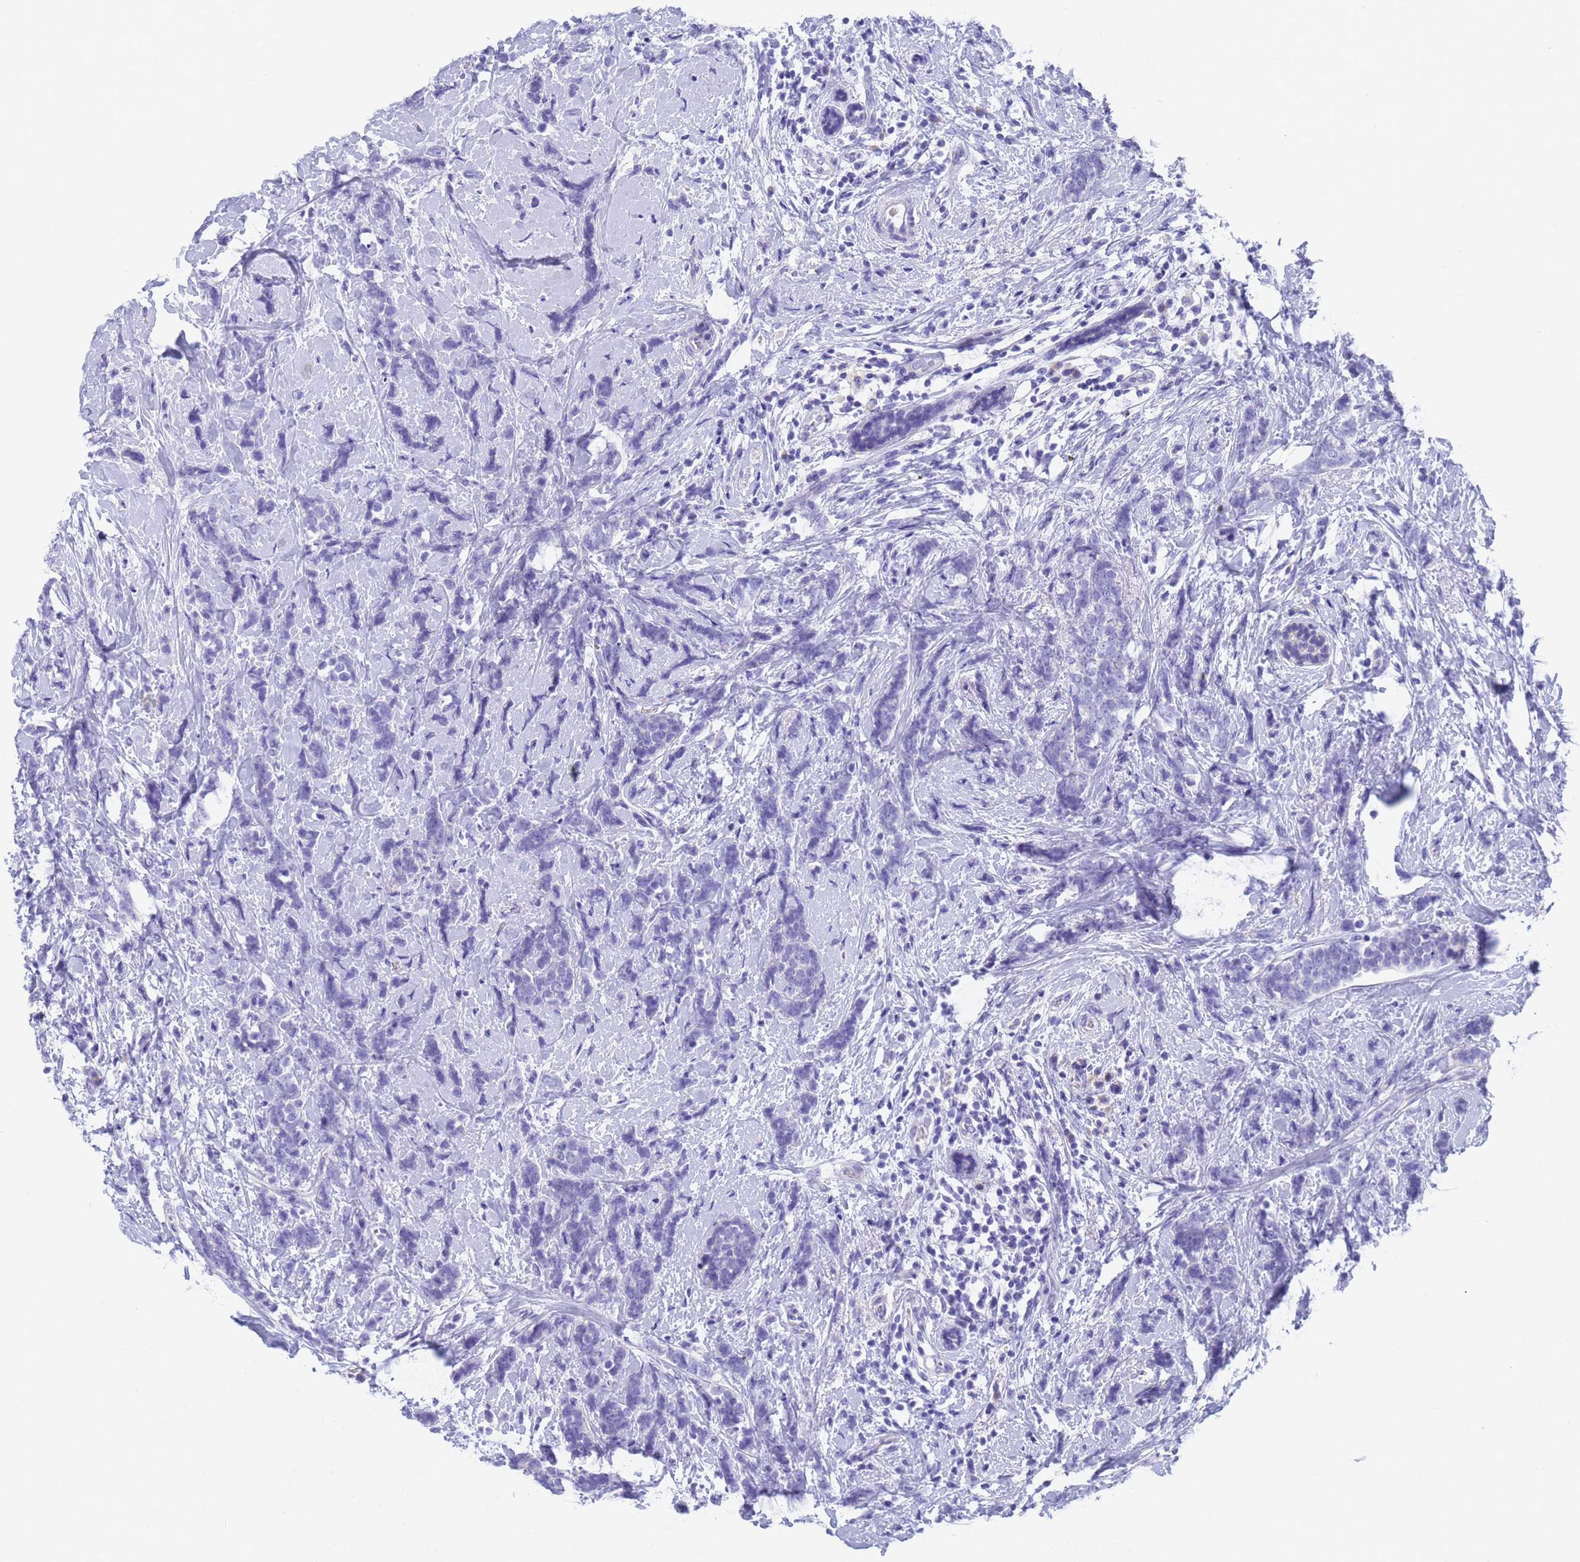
{"staining": {"intensity": "negative", "quantity": "none", "location": "none"}, "tissue": "breast cancer", "cell_type": "Tumor cells", "image_type": "cancer", "snomed": [{"axis": "morphology", "description": "Lobular carcinoma"}, {"axis": "topography", "description": "Breast"}], "caption": "Photomicrograph shows no protein expression in tumor cells of lobular carcinoma (breast) tissue.", "gene": "STATH", "patient": {"sex": "female", "age": 58}}